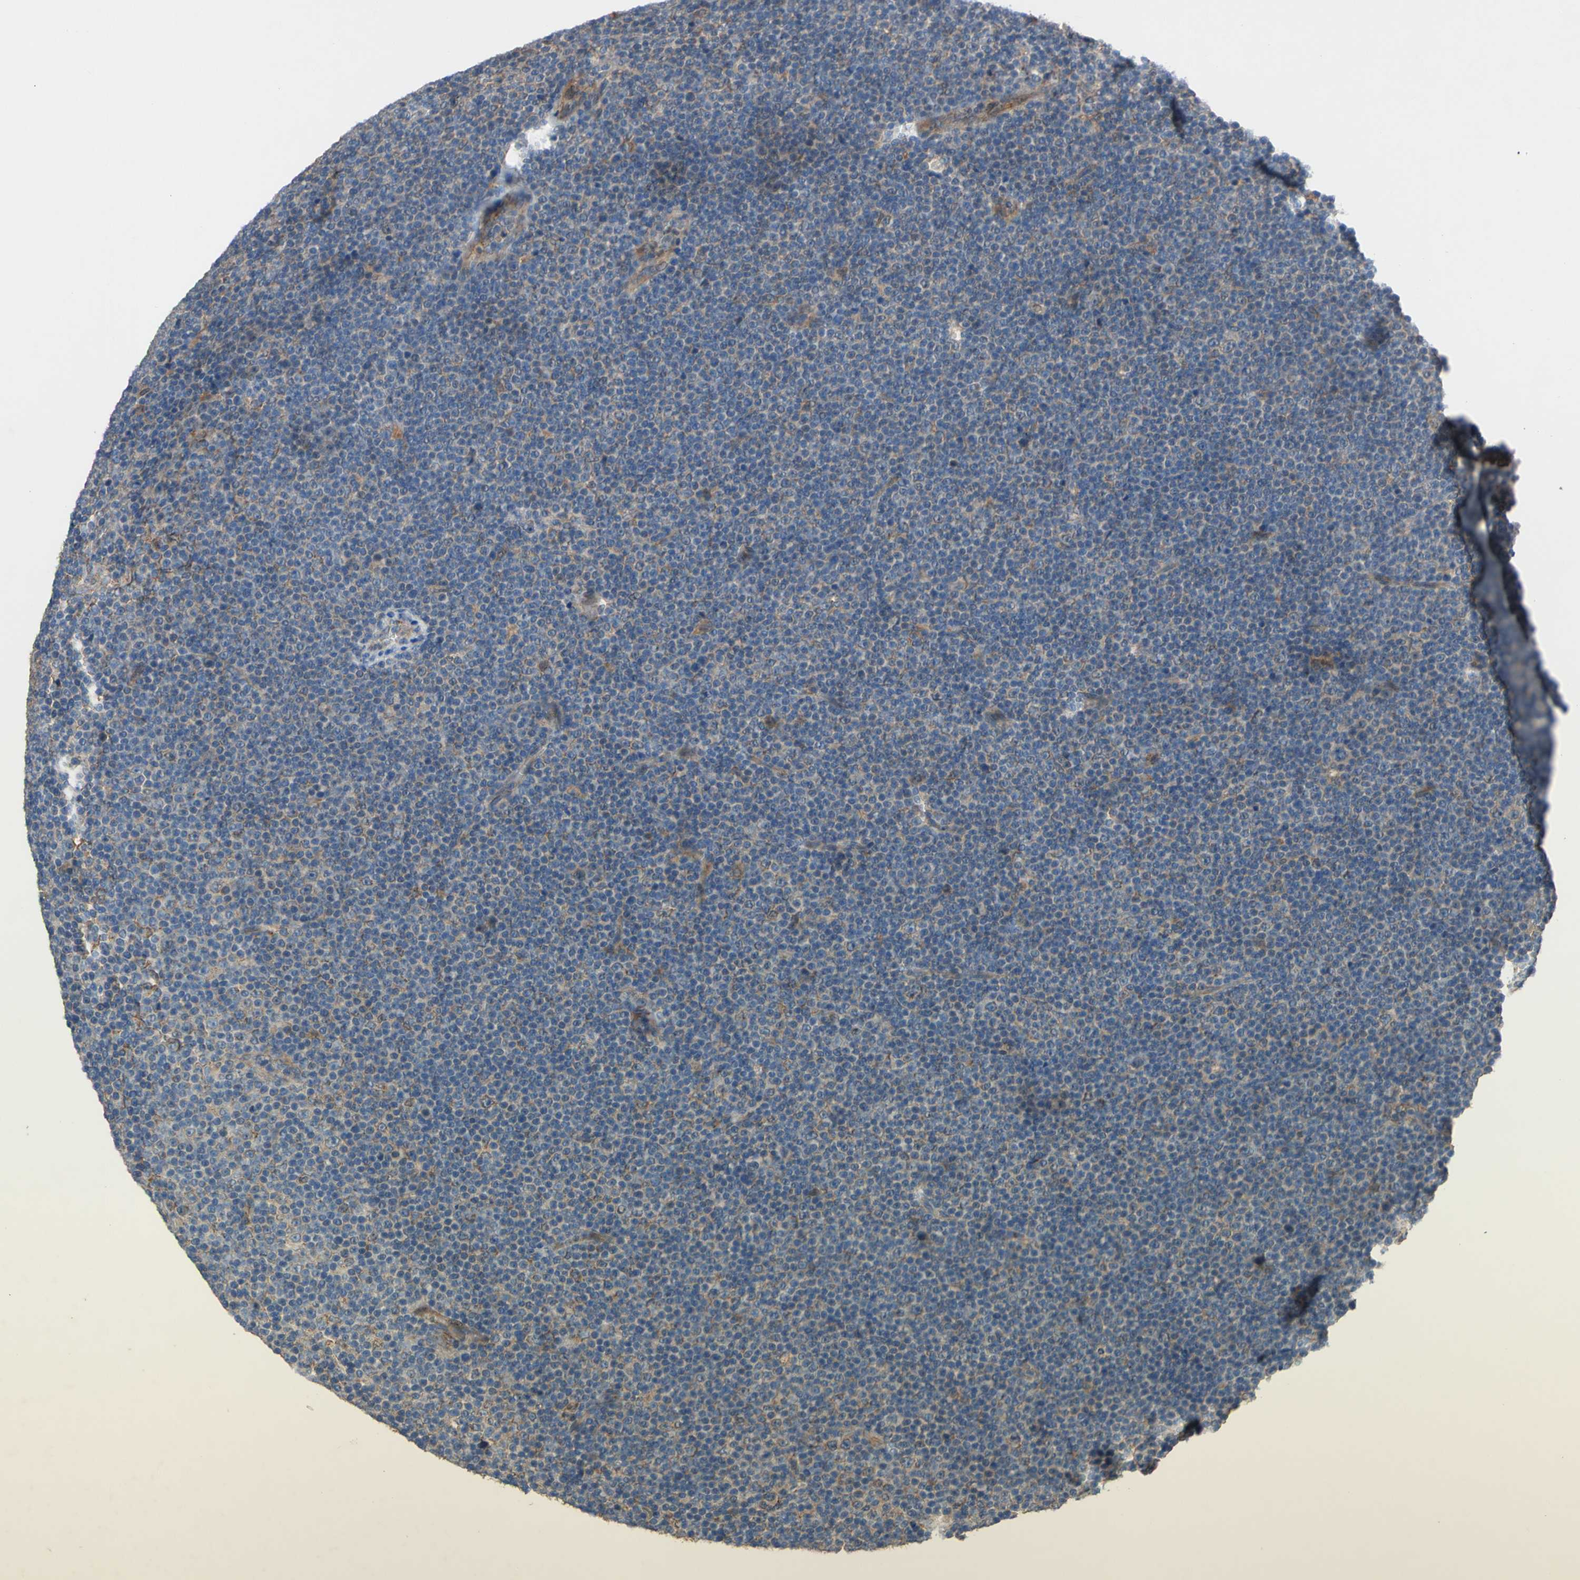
{"staining": {"intensity": "negative", "quantity": "none", "location": "none"}, "tissue": "lymphoma", "cell_type": "Tumor cells", "image_type": "cancer", "snomed": [{"axis": "morphology", "description": "Malignant lymphoma, non-Hodgkin's type, Low grade"}, {"axis": "topography", "description": "Lymph node"}], "caption": "This is a micrograph of IHC staining of lymphoma, which shows no staining in tumor cells.", "gene": "PDGFB", "patient": {"sex": "female", "age": 67}}